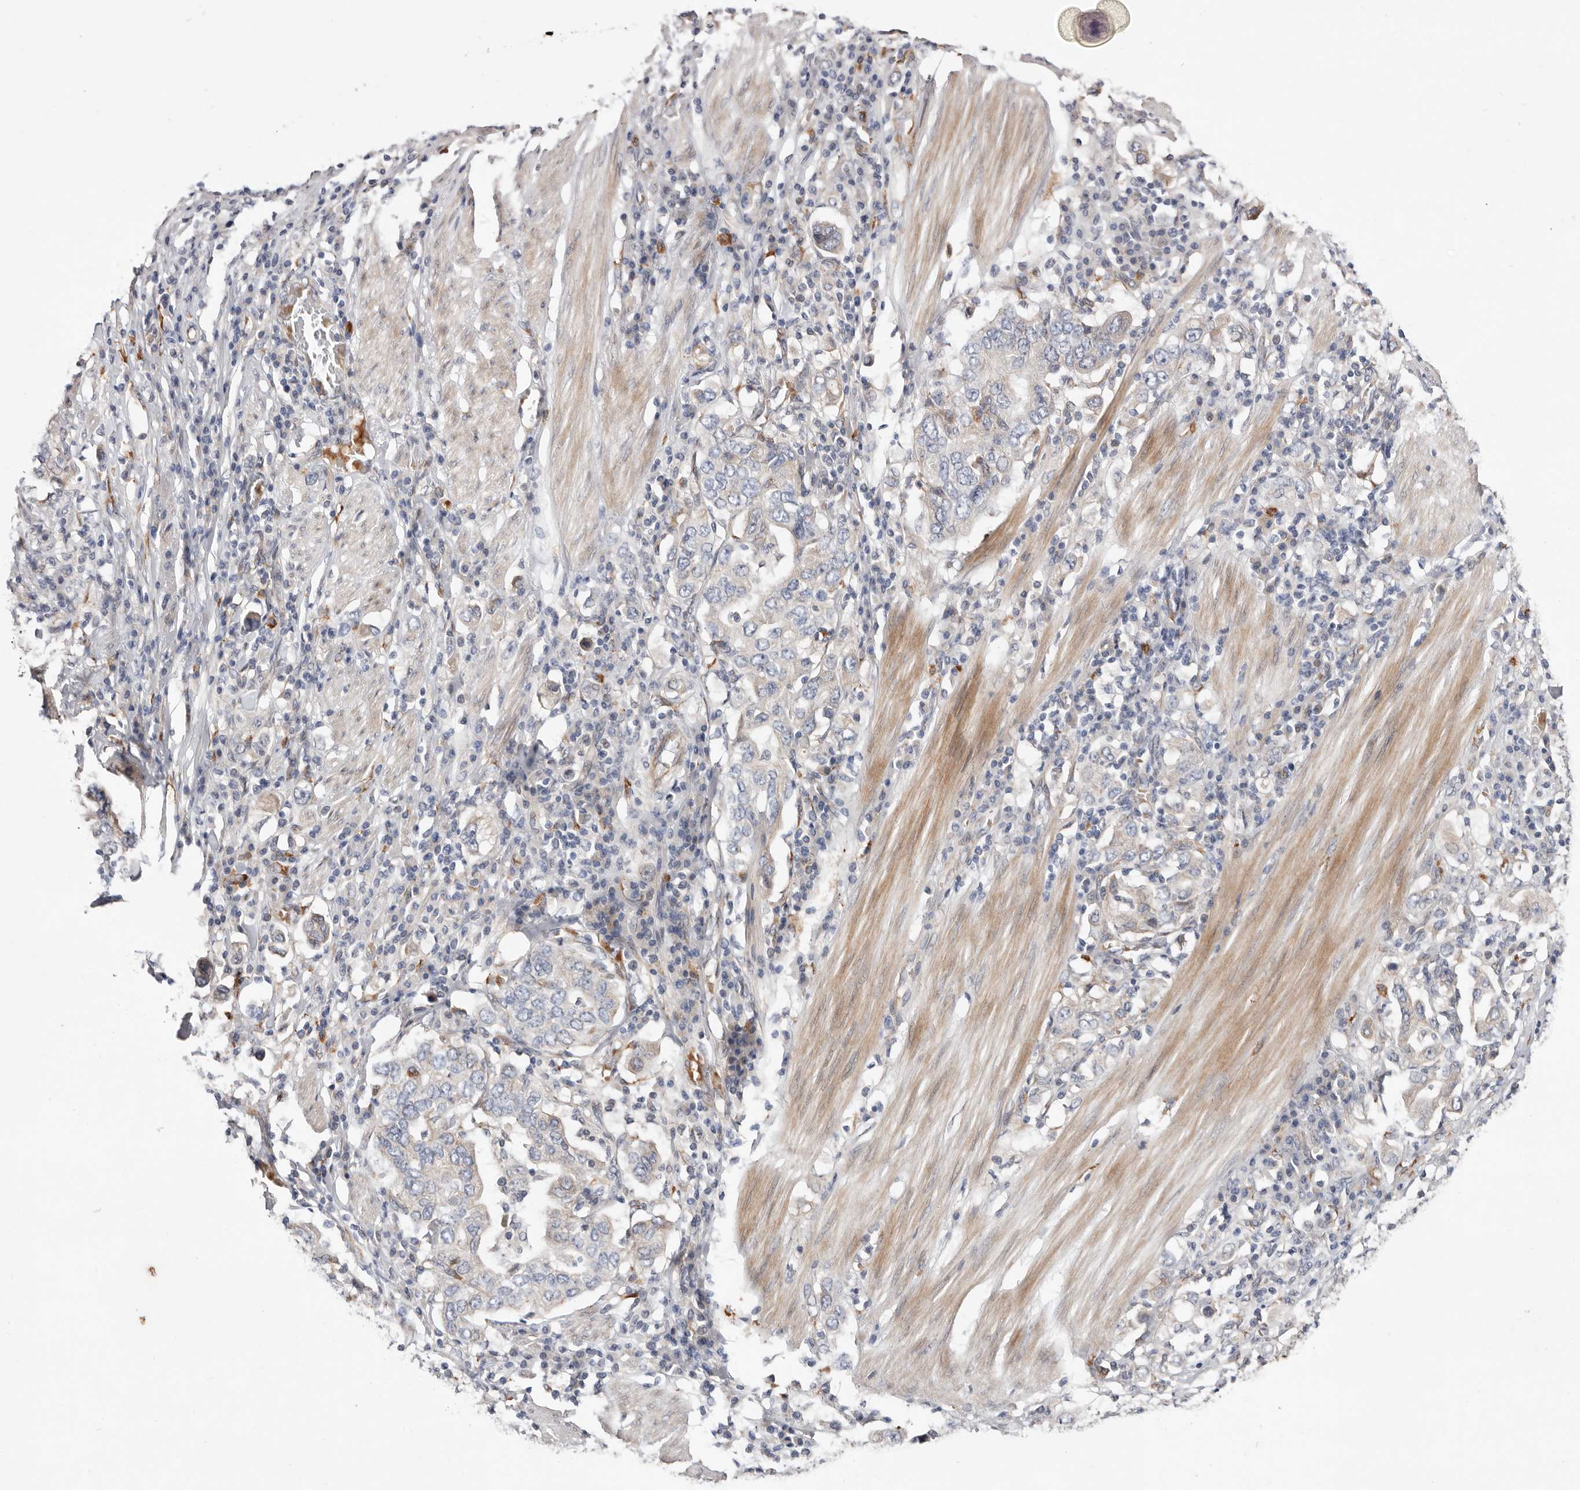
{"staining": {"intensity": "negative", "quantity": "none", "location": "none"}, "tissue": "stomach cancer", "cell_type": "Tumor cells", "image_type": "cancer", "snomed": [{"axis": "morphology", "description": "Adenocarcinoma, NOS"}, {"axis": "topography", "description": "Stomach, upper"}], "caption": "A photomicrograph of stomach cancer (adenocarcinoma) stained for a protein shows no brown staining in tumor cells.", "gene": "USH1C", "patient": {"sex": "male", "age": 62}}